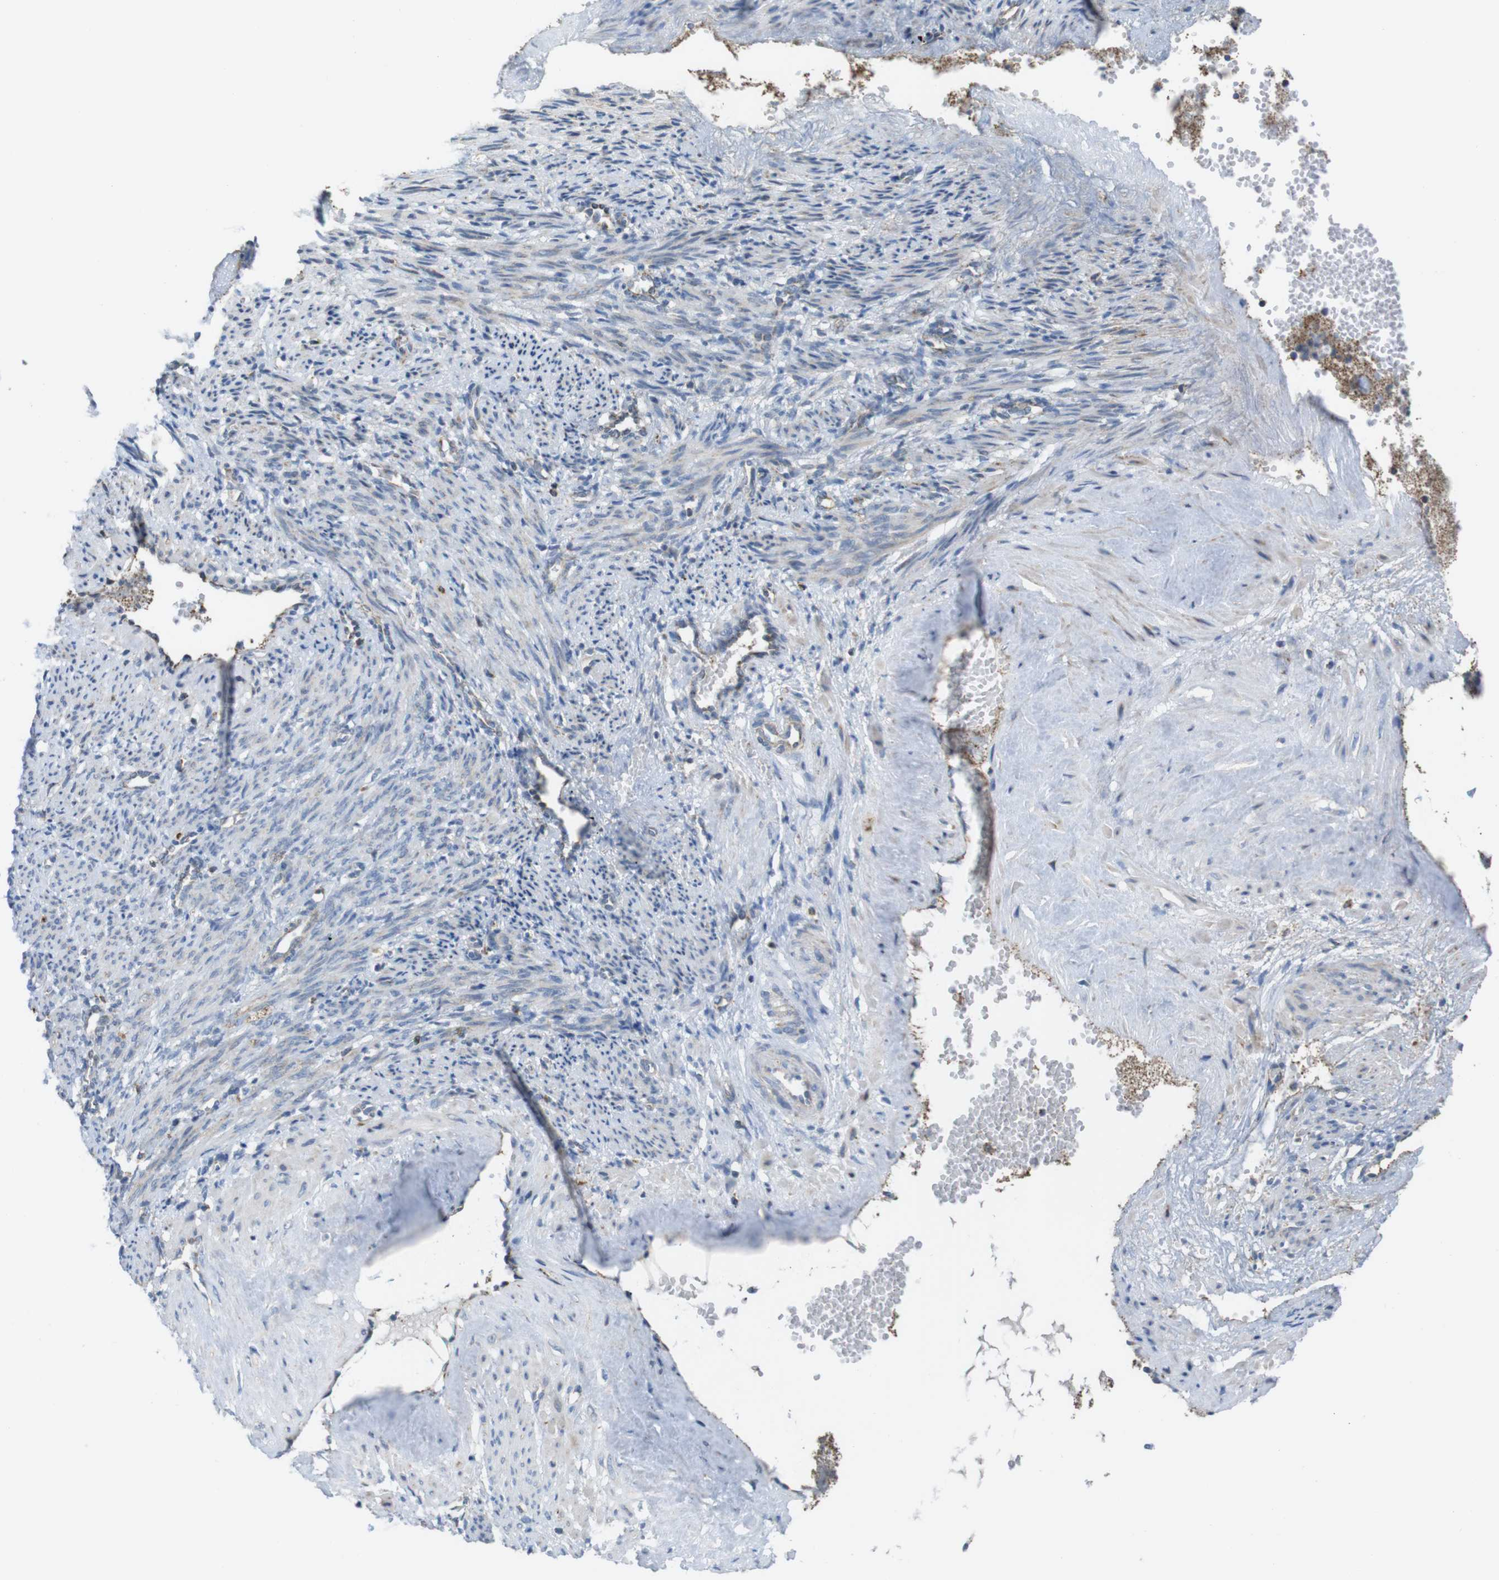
{"staining": {"intensity": "weak", "quantity": "25%-75%", "location": "cytoplasmic/membranous"}, "tissue": "smooth muscle", "cell_type": "Smooth muscle cells", "image_type": "normal", "snomed": [{"axis": "morphology", "description": "Normal tissue, NOS"}, {"axis": "topography", "description": "Endometrium"}], "caption": "Protein expression analysis of unremarkable smooth muscle shows weak cytoplasmic/membranous staining in approximately 25%-75% of smooth muscle cells. The protein of interest is stained brown, and the nuclei are stained in blue (DAB IHC with brightfield microscopy, high magnification).", "gene": "GRIK1", "patient": {"sex": "female", "age": 33}}